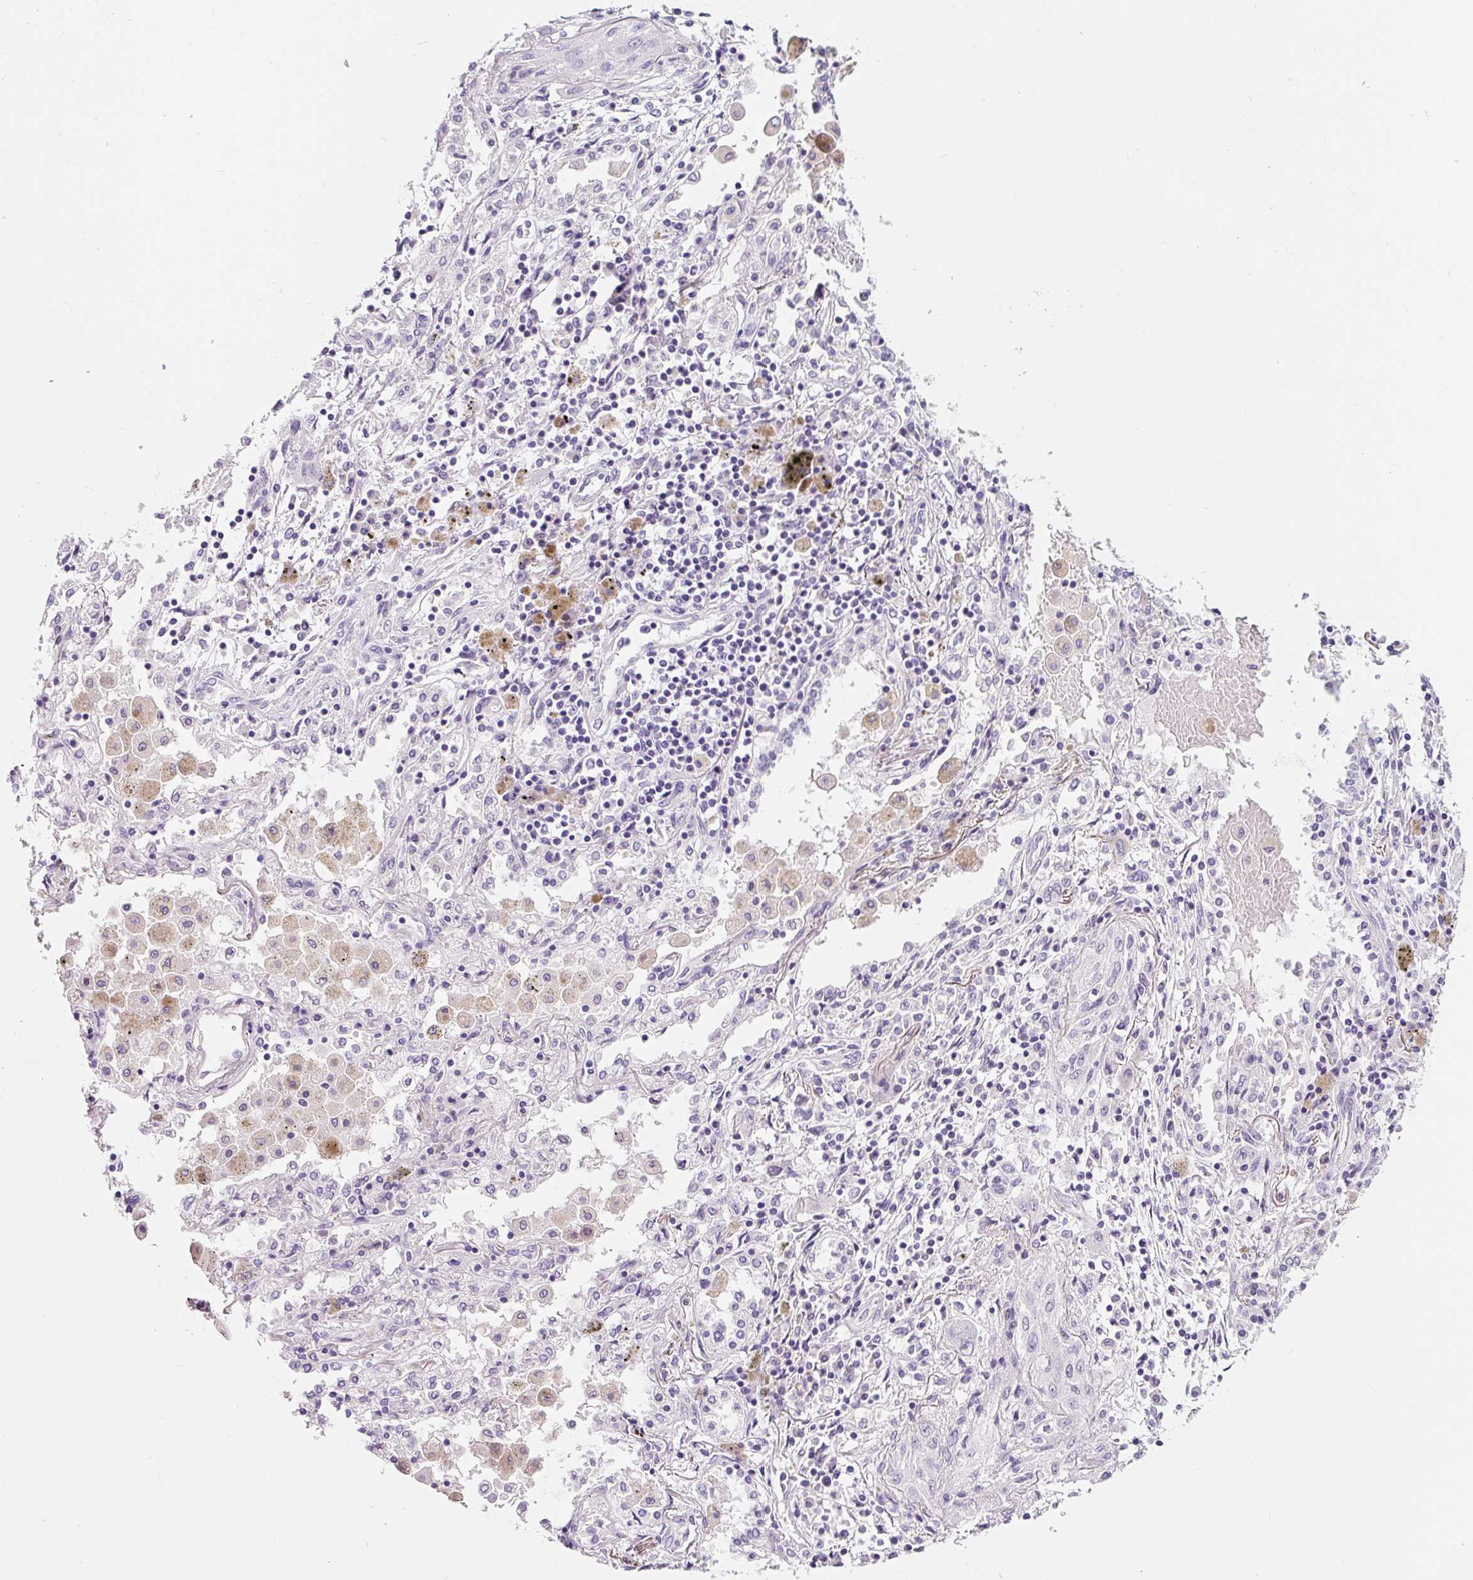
{"staining": {"intensity": "negative", "quantity": "none", "location": "none"}, "tissue": "lung cancer", "cell_type": "Tumor cells", "image_type": "cancer", "snomed": [{"axis": "morphology", "description": "Squamous cell carcinoma, NOS"}, {"axis": "topography", "description": "Lung"}], "caption": "Immunohistochemical staining of human lung cancer demonstrates no significant staining in tumor cells.", "gene": "SYP", "patient": {"sex": "female", "age": 47}}